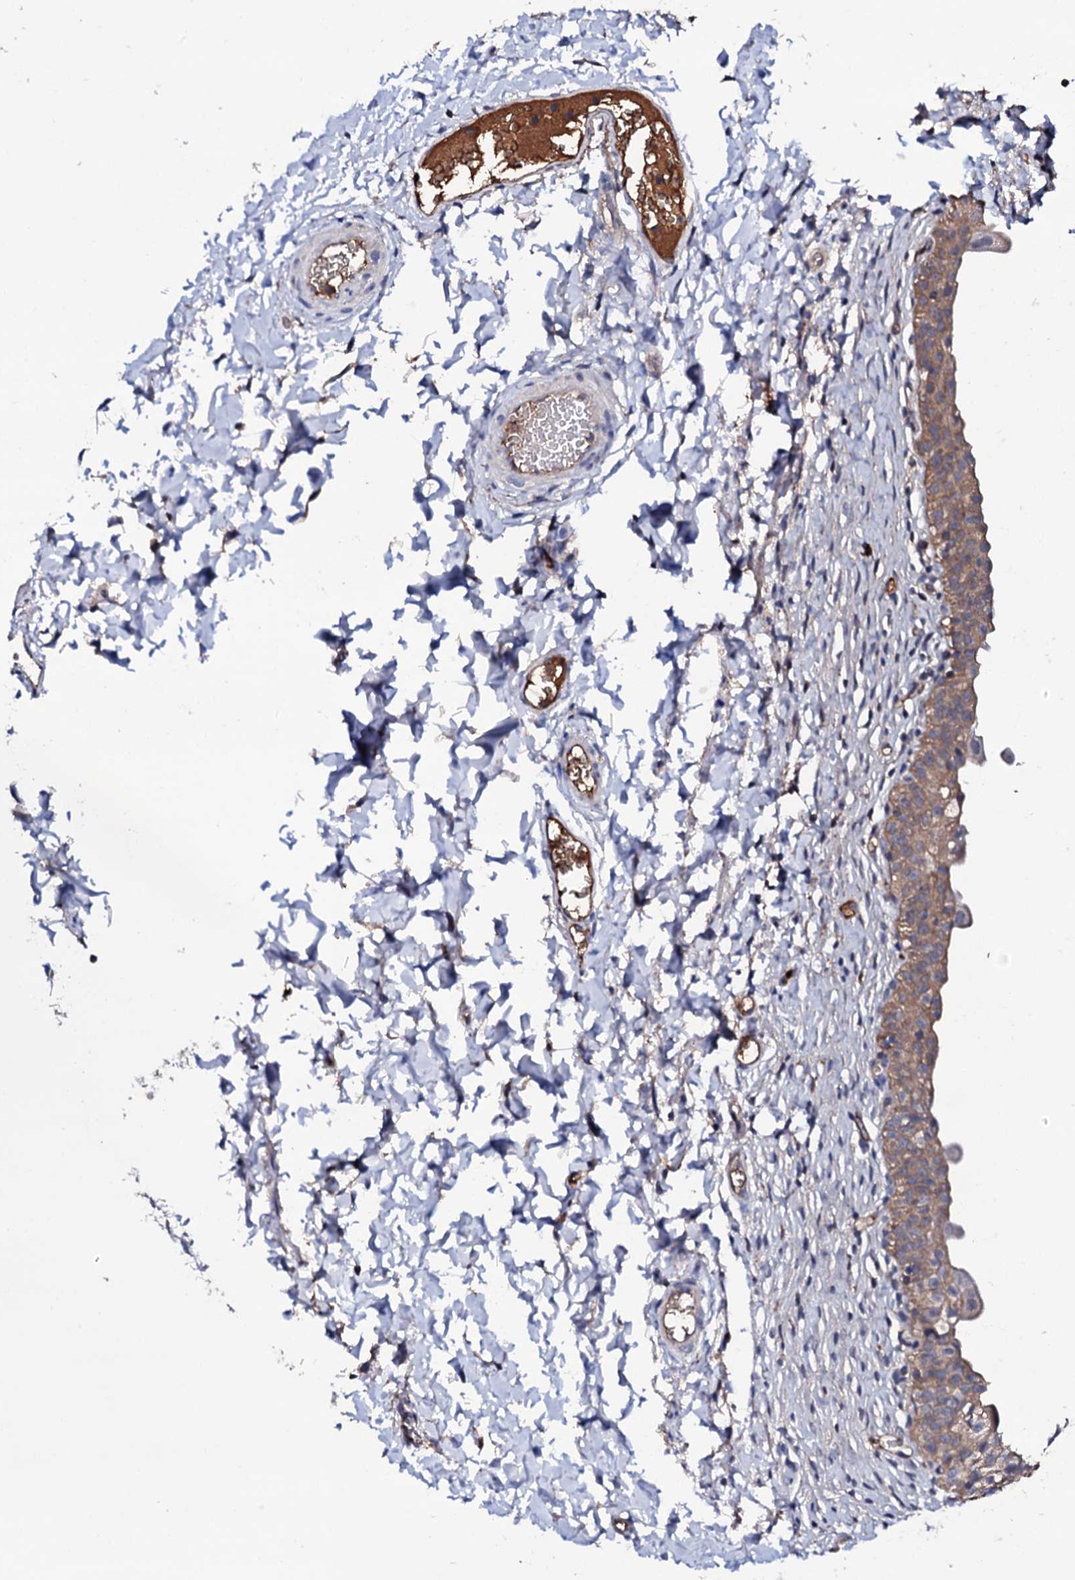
{"staining": {"intensity": "weak", "quantity": ">75%", "location": "cytoplasmic/membranous"}, "tissue": "urinary bladder", "cell_type": "Urothelial cells", "image_type": "normal", "snomed": [{"axis": "morphology", "description": "Normal tissue, NOS"}, {"axis": "topography", "description": "Urinary bladder"}], "caption": "A low amount of weak cytoplasmic/membranous expression is seen in approximately >75% of urothelial cells in unremarkable urinary bladder. (DAB (3,3'-diaminobenzidine) IHC with brightfield microscopy, high magnification).", "gene": "TCAF2C", "patient": {"sex": "male", "age": 55}}